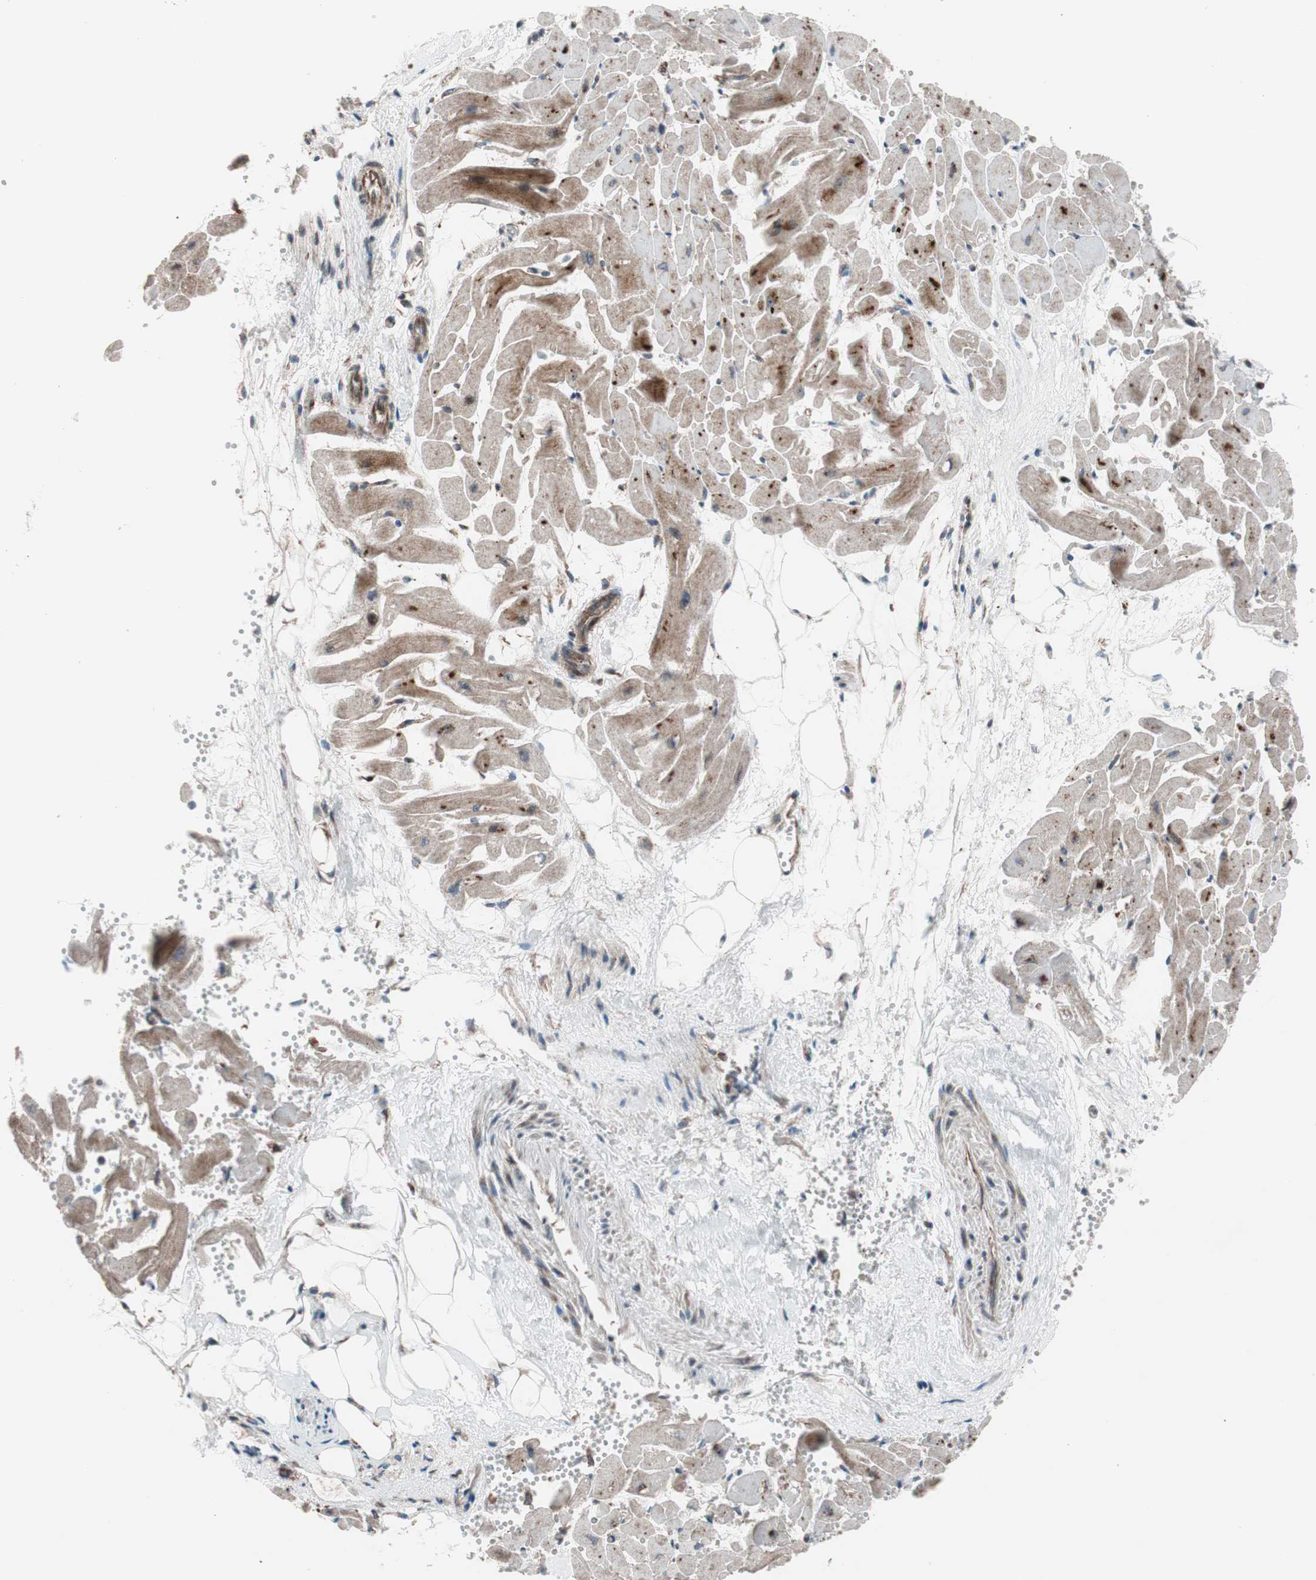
{"staining": {"intensity": "strong", "quantity": ">75%", "location": "cytoplasmic/membranous"}, "tissue": "heart muscle", "cell_type": "Cardiomyocytes", "image_type": "normal", "snomed": [{"axis": "morphology", "description": "Normal tissue, NOS"}, {"axis": "topography", "description": "Heart"}], "caption": "High-power microscopy captured an IHC histopathology image of benign heart muscle, revealing strong cytoplasmic/membranous staining in approximately >75% of cardiomyocytes.", "gene": "CCL14", "patient": {"sex": "female", "age": 19}}